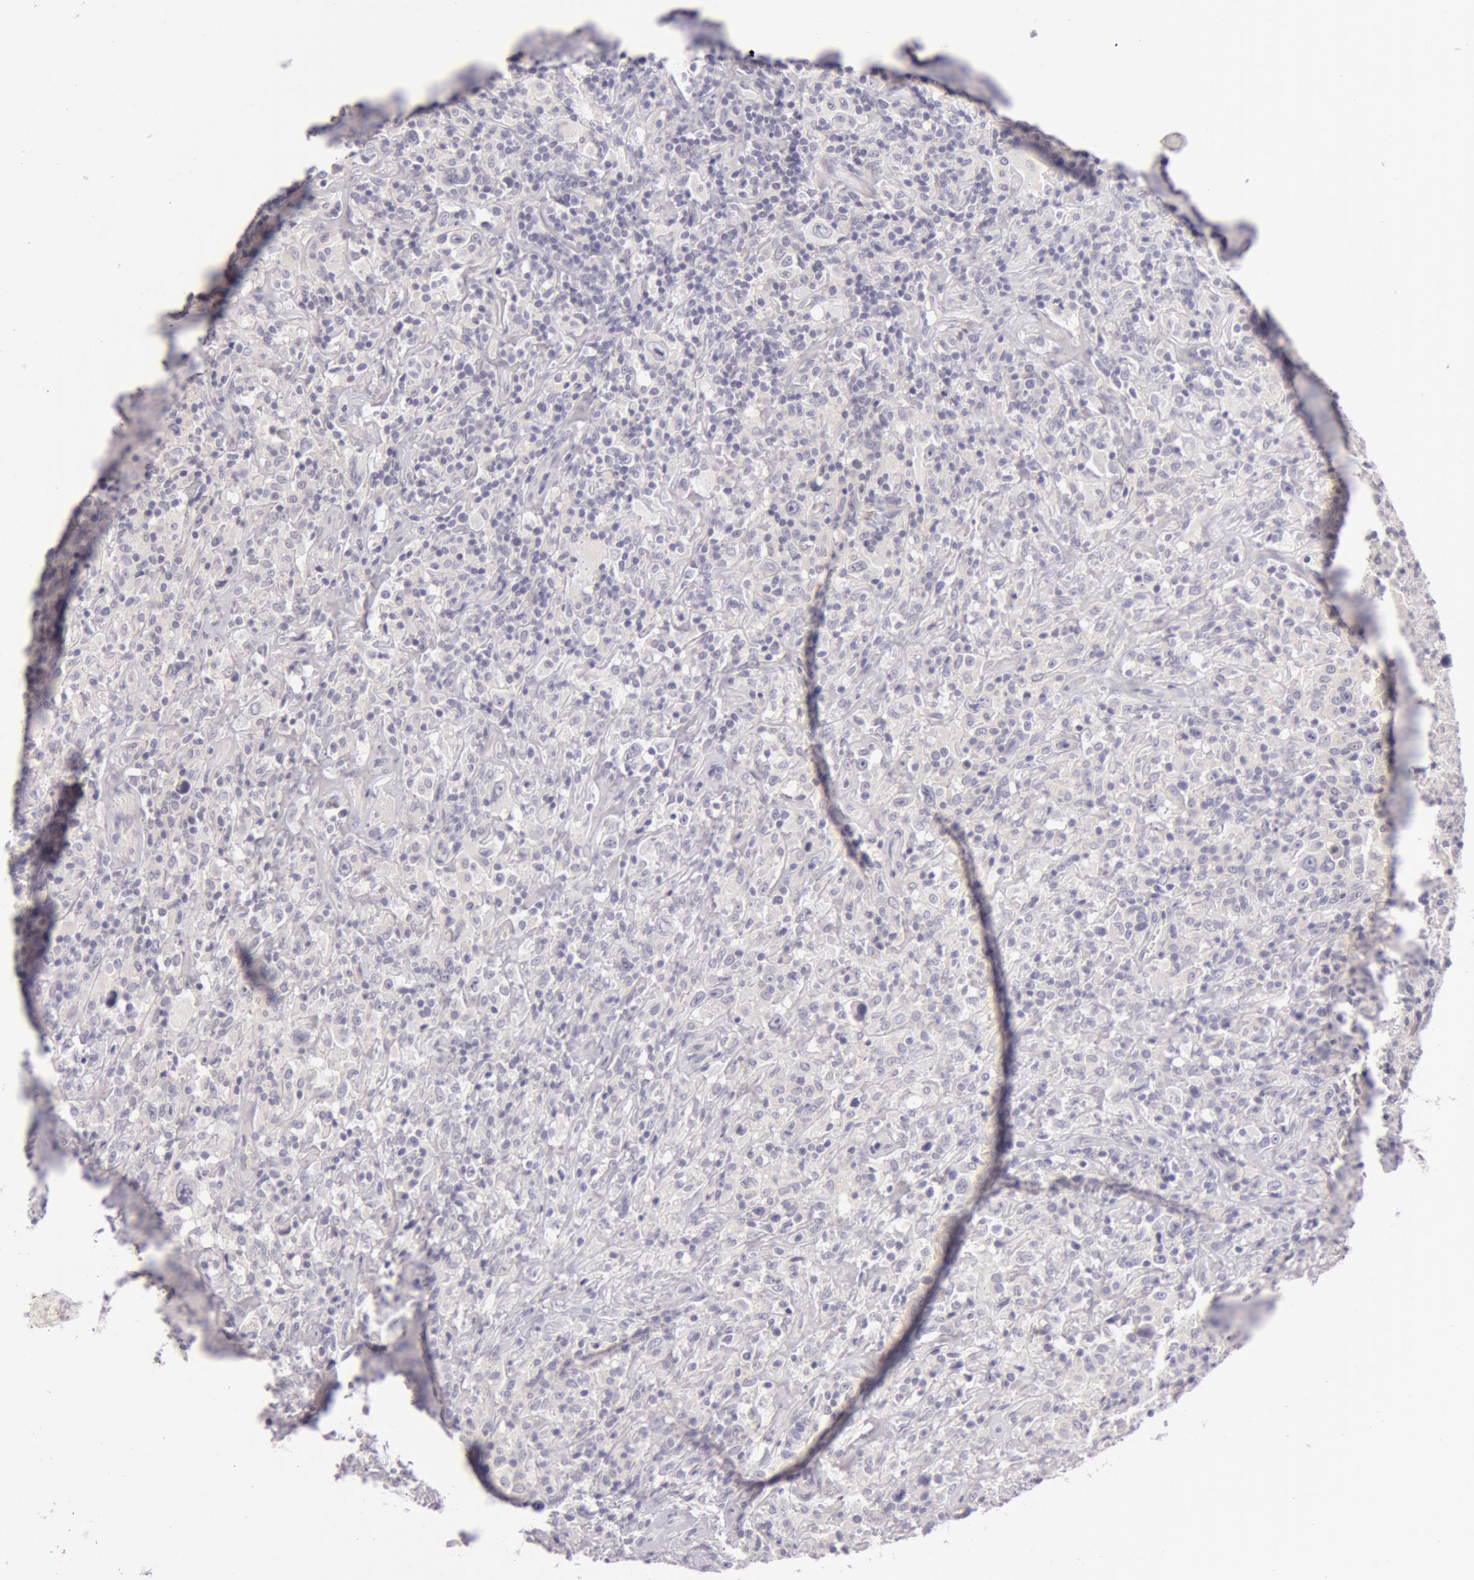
{"staining": {"intensity": "negative", "quantity": "none", "location": "none"}, "tissue": "lymphoma", "cell_type": "Tumor cells", "image_type": "cancer", "snomed": [{"axis": "morphology", "description": "Hodgkin's disease, NOS"}, {"axis": "topography", "description": "Lymph node"}], "caption": "An immunohistochemistry (IHC) micrograph of Hodgkin's disease is shown. There is no staining in tumor cells of Hodgkin's disease.", "gene": "RBMY1F", "patient": {"sex": "male", "age": 46}}